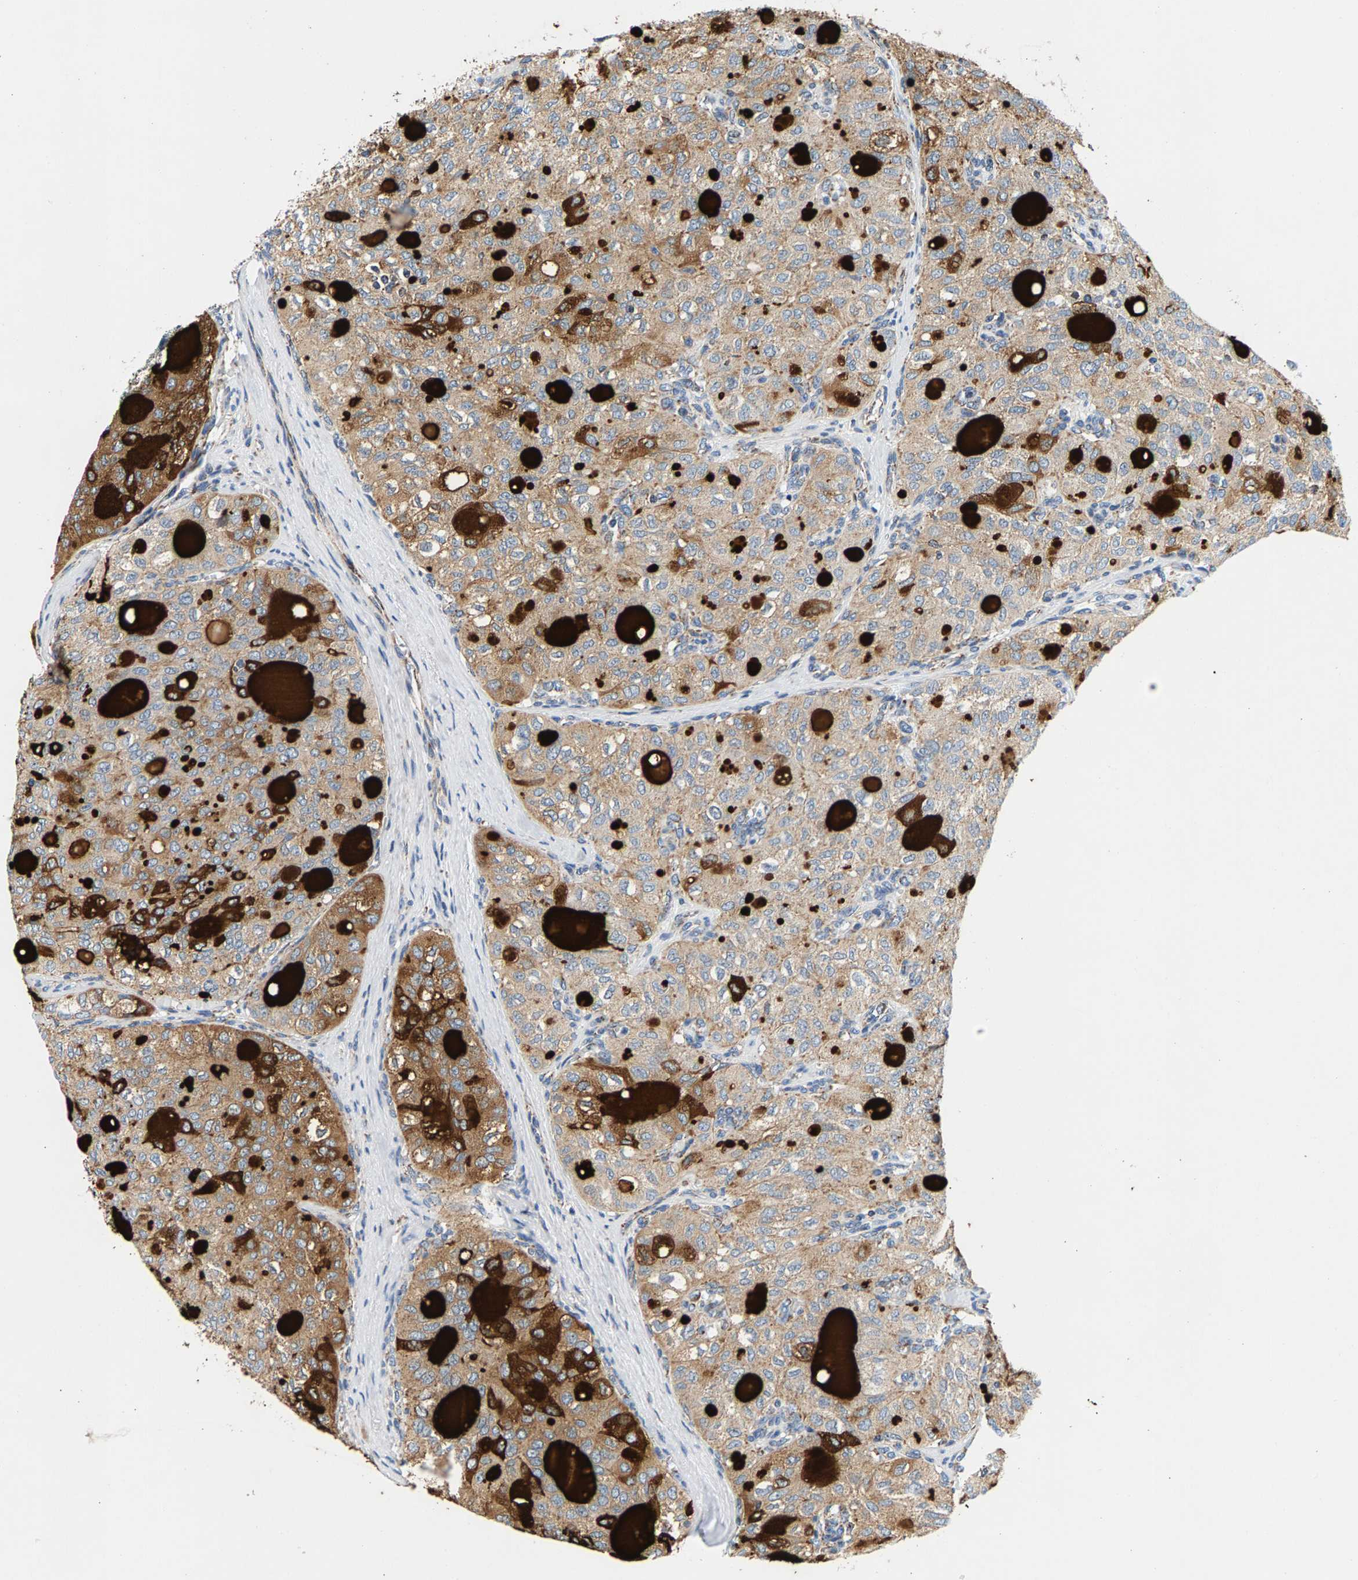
{"staining": {"intensity": "moderate", "quantity": ">75%", "location": "cytoplasmic/membranous"}, "tissue": "thyroid cancer", "cell_type": "Tumor cells", "image_type": "cancer", "snomed": [{"axis": "morphology", "description": "Follicular adenoma carcinoma, NOS"}, {"axis": "topography", "description": "Thyroid gland"}], "caption": "Protein staining of thyroid follicular adenoma carcinoma tissue demonstrates moderate cytoplasmic/membranous positivity in approximately >75% of tumor cells.", "gene": "PDE1A", "patient": {"sex": "male", "age": 75}}